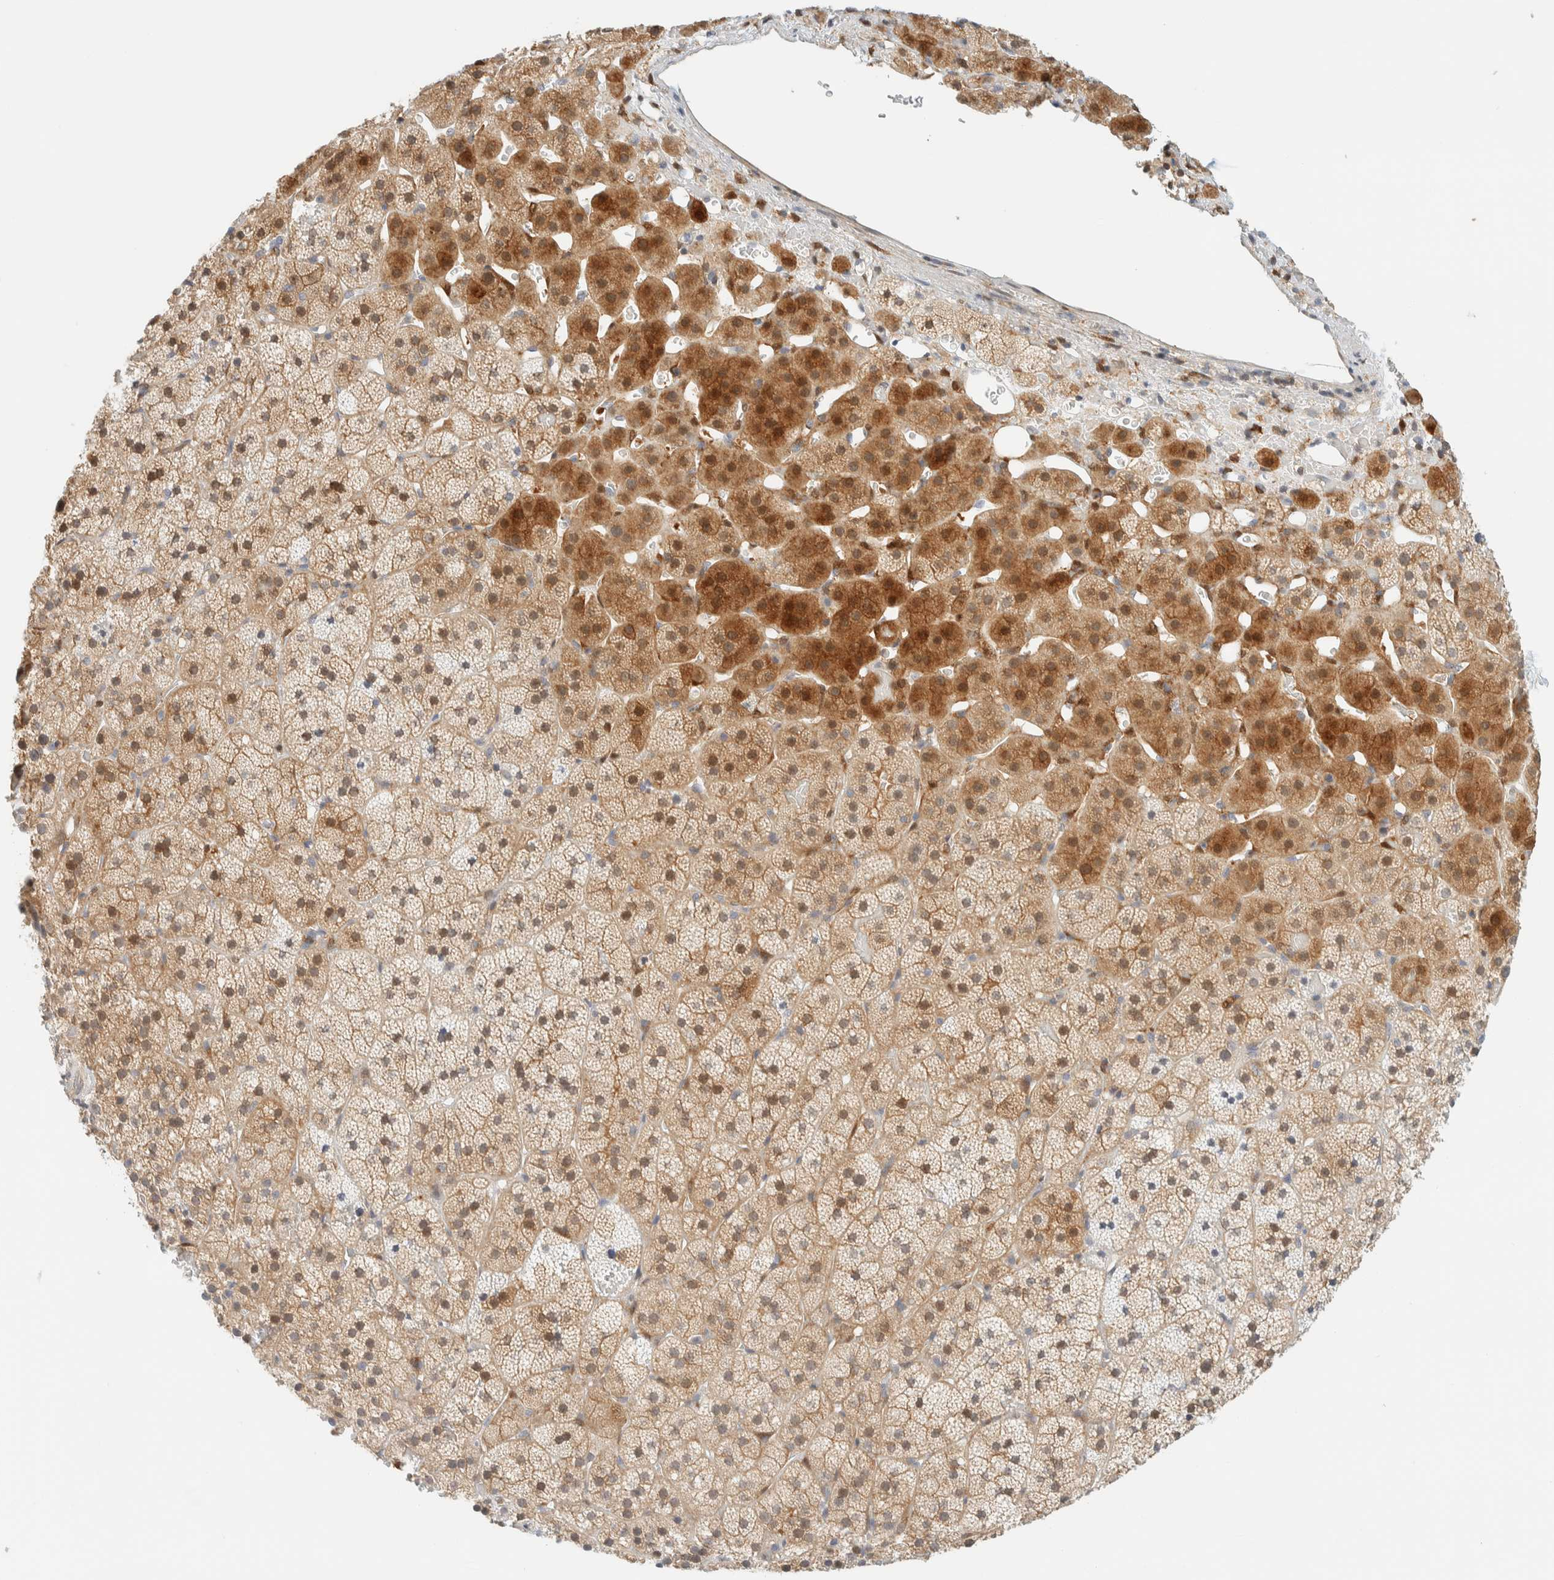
{"staining": {"intensity": "moderate", "quantity": ">75%", "location": "cytoplasmic/membranous"}, "tissue": "adrenal gland", "cell_type": "Glandular cells", "image_type": "normal", "snomed": [{"axis": "morphology", "description": "Normal tissue, NOS"}, {"axis": "topography", "description": "Adrenal gland"}], "caption": "Immunohistochemical staining of normal adrenal gland displays >75% levels of moderate cytoplasmic/membranous protein expression in approximately >75% of glandular cells.", "gene": "PCYT2", "patient": {"sex": "female", "age": 44}}